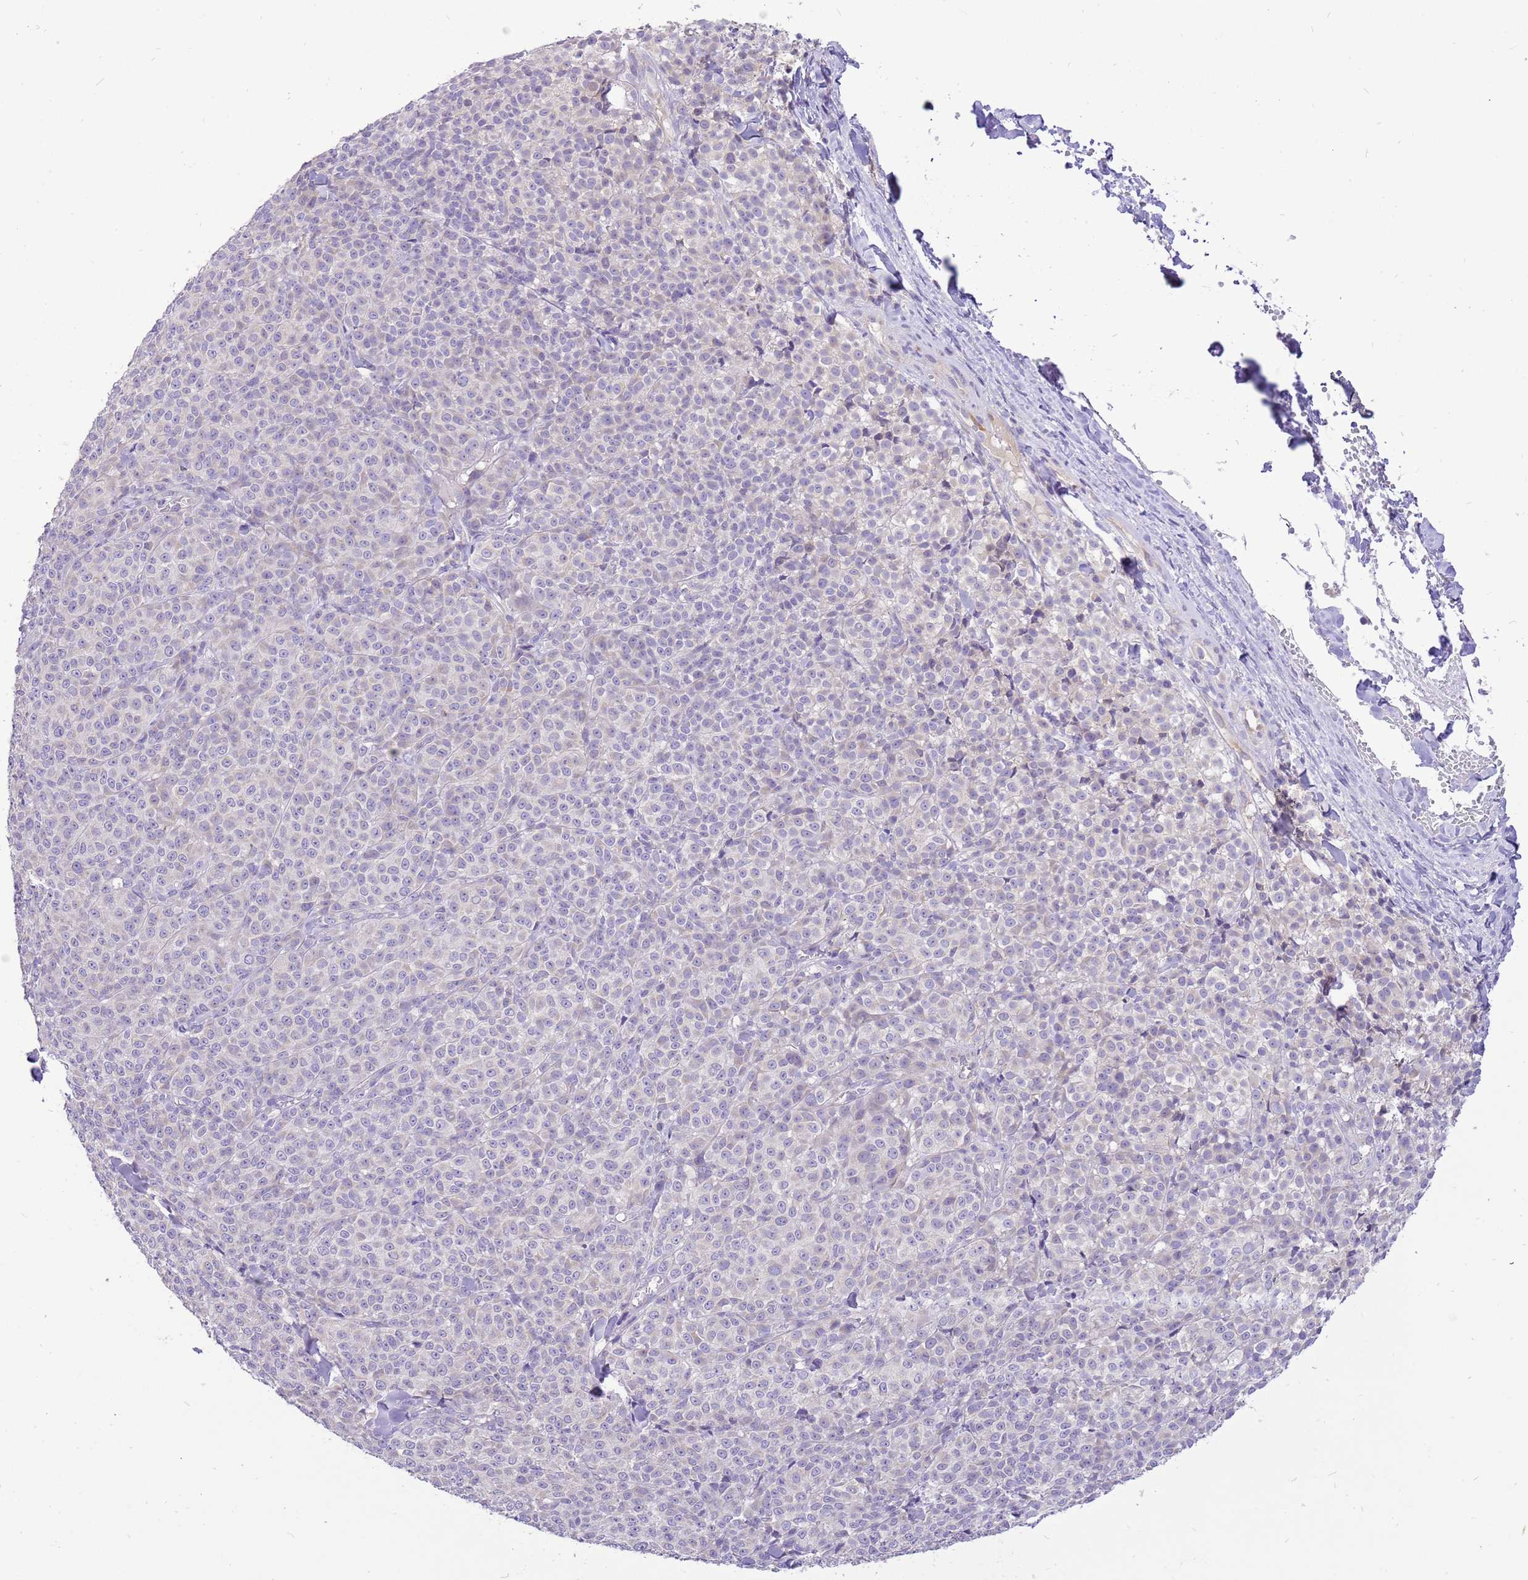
{"staining": {"intensity": "negative", "quantity": "none", "location": "none"}, "tissue": "melanoma", "cell_type": "Tumor cells", "image_type": "cancer", "snomed": [{"axis": "morphology", "description": "Normal tissue, NOS"}, {"axis": "morphology", "description": "Malignant melanoma, NOS"}, {"axis": "topography", "description": "Skin"}], "caption": "Image shows no significant protein positivity in tumor cells of melanoma.", "gene": "GLCE", "patient": {"sex": "female", "age": 34}}